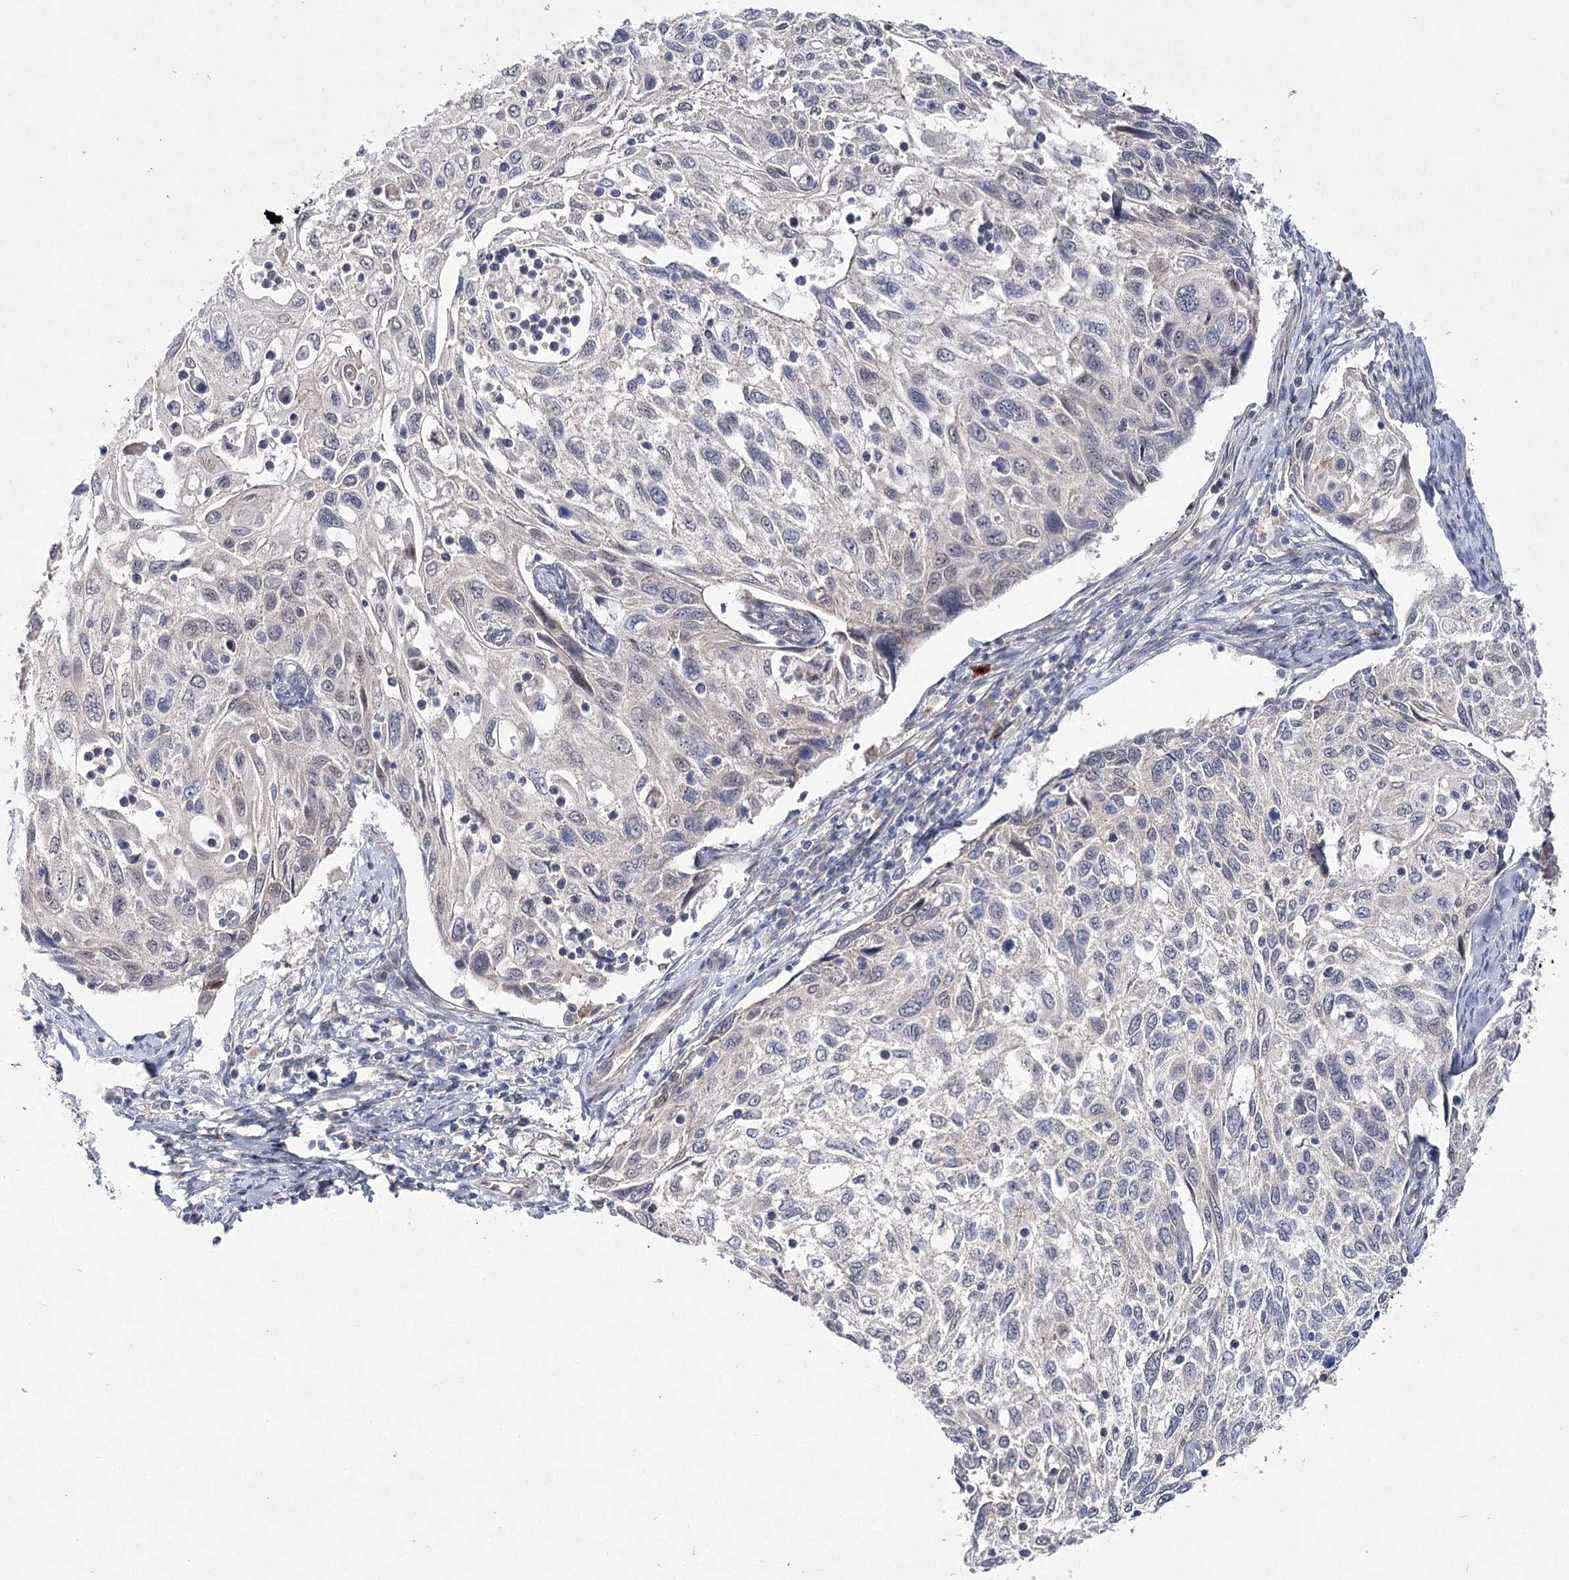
{"staining": {"intensity": "negative", "quantity": "none", "location": "none"}, "tissue": "cervical cancer", "cell_type": "Tumor cells", "image_type": "cancer", "snomed": [{"axis": "morphology", "description": "Squamous cell carcinoma, NOS"}, {"axis": "topography", "description": "Cervix"}], "caption": "Cervical squamous cell carcinoma was stained to show a protein in brown. There is no significant expression in tumor cells.", "gene": "ARHGAP32", "patient": {"sex": "female", "age": 70}}